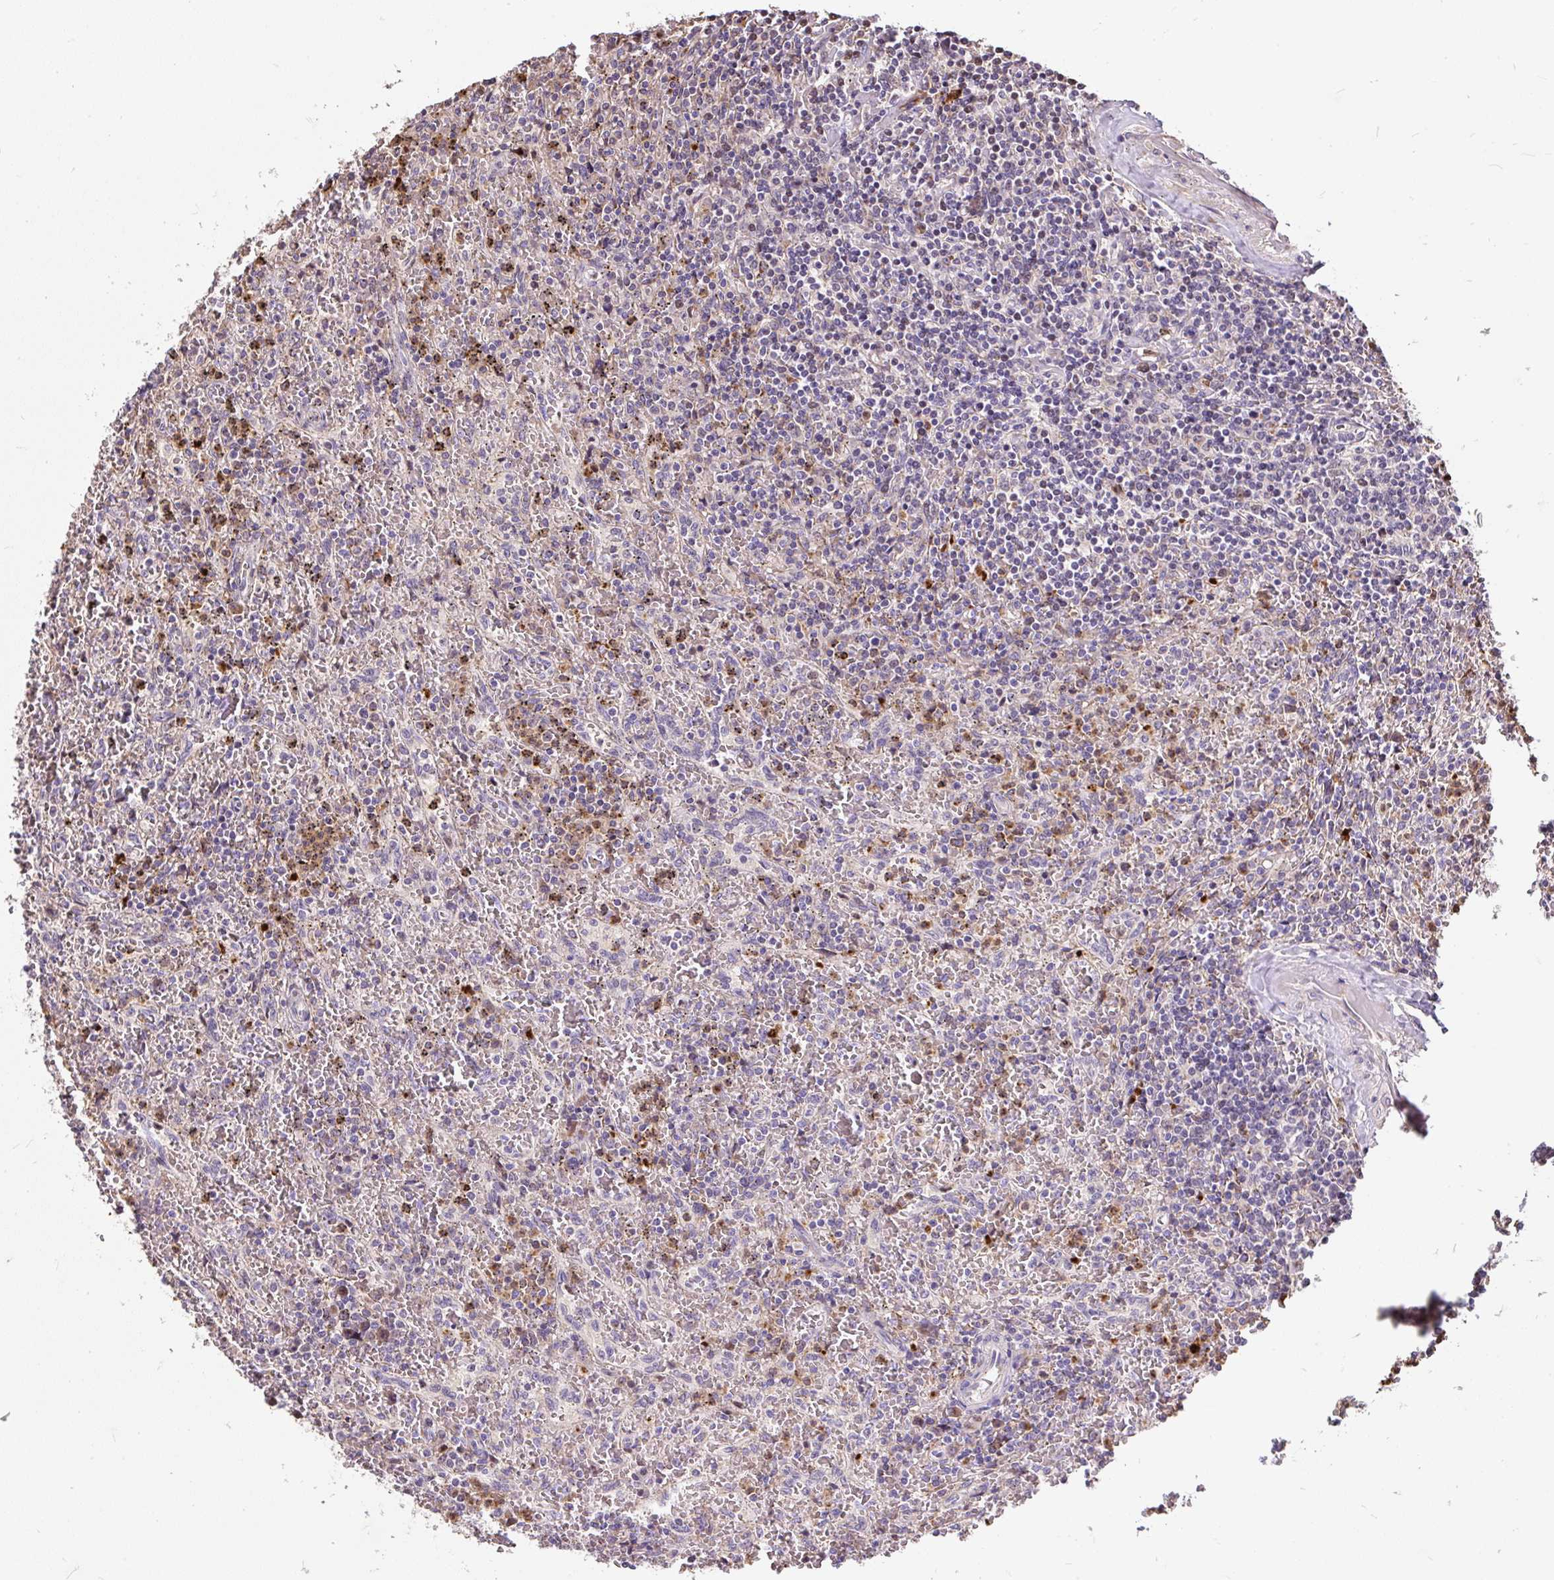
{"staining": {"intensity": "negative", "quantity": "none", "location": "none"}, "tissue": "lymphoma", "cell_type": "Tumor cells", "image_type": "cancer", "snomed": [{"axis": "morphology", "description": "Malignant lymphoma, non-Hodgkin's type, Low grade"}, {"axis": "topography", "description": "Spleen"}], "caption": "Immunohistochemical staining of lymphoma shows no significant expression in tumor cells. (DAB IHC visualized using brightfield microscopy, high magnification).", "gene": "PUS7L", "patient": {"sex": "female", "age": 64}}